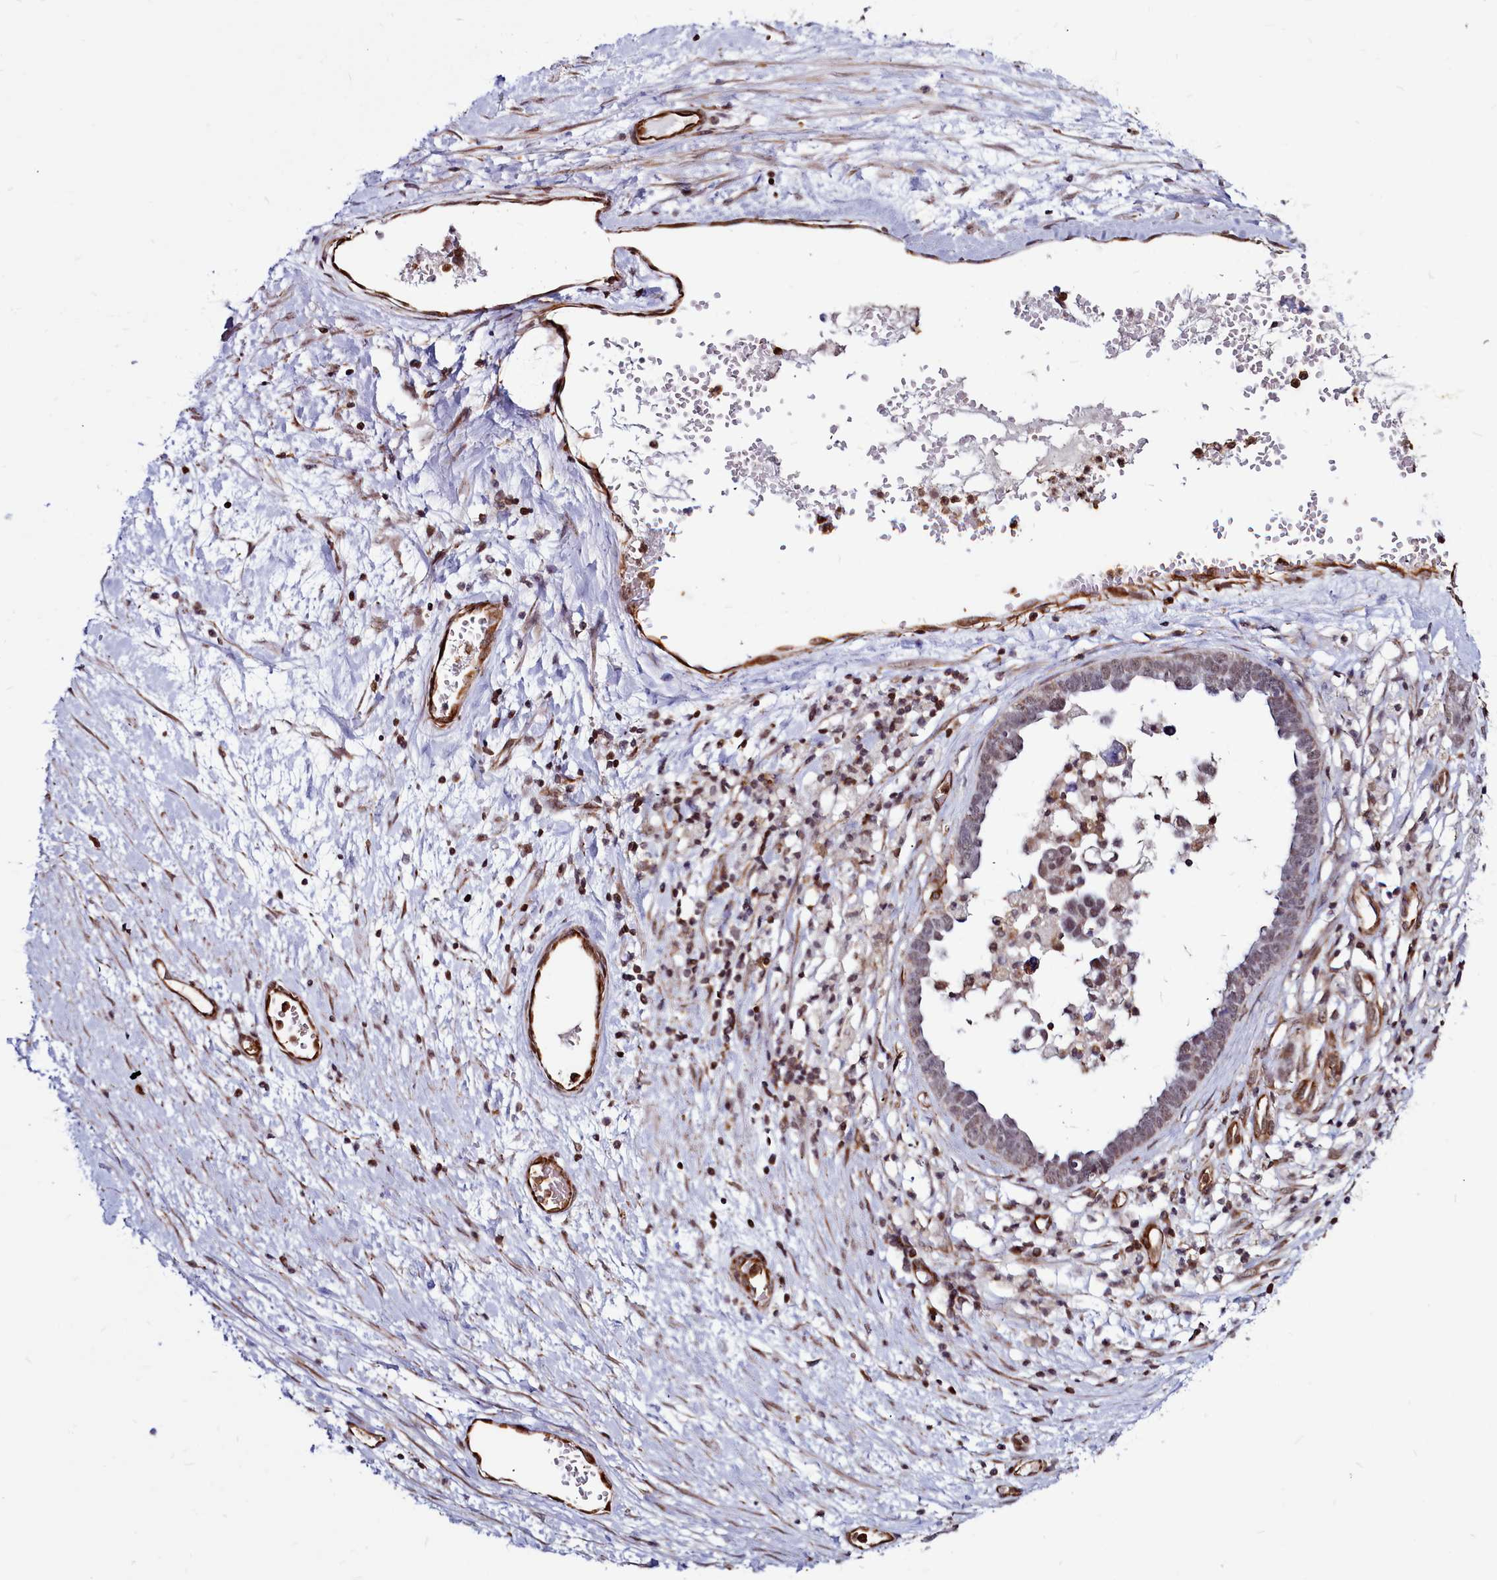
{"staining": {"intensity": "weak", "quantity": "<25%", "location": "nuclear"}, "tissue": "ovarian cancer", "cell_type": "Tumor cells", "image_type": "cancer", "snomed": [{"axis": "morphology", "description": "Cystadenocarcinoma, serous, NOS"}, {"axis": "topography", "description": "Ovary"}], "caption": "This is an IHC image of human ovarian cancer. There is no positivity in tumor cells.", "gene": "CLK3", "patient": {"sex": "female", "age": 54}}